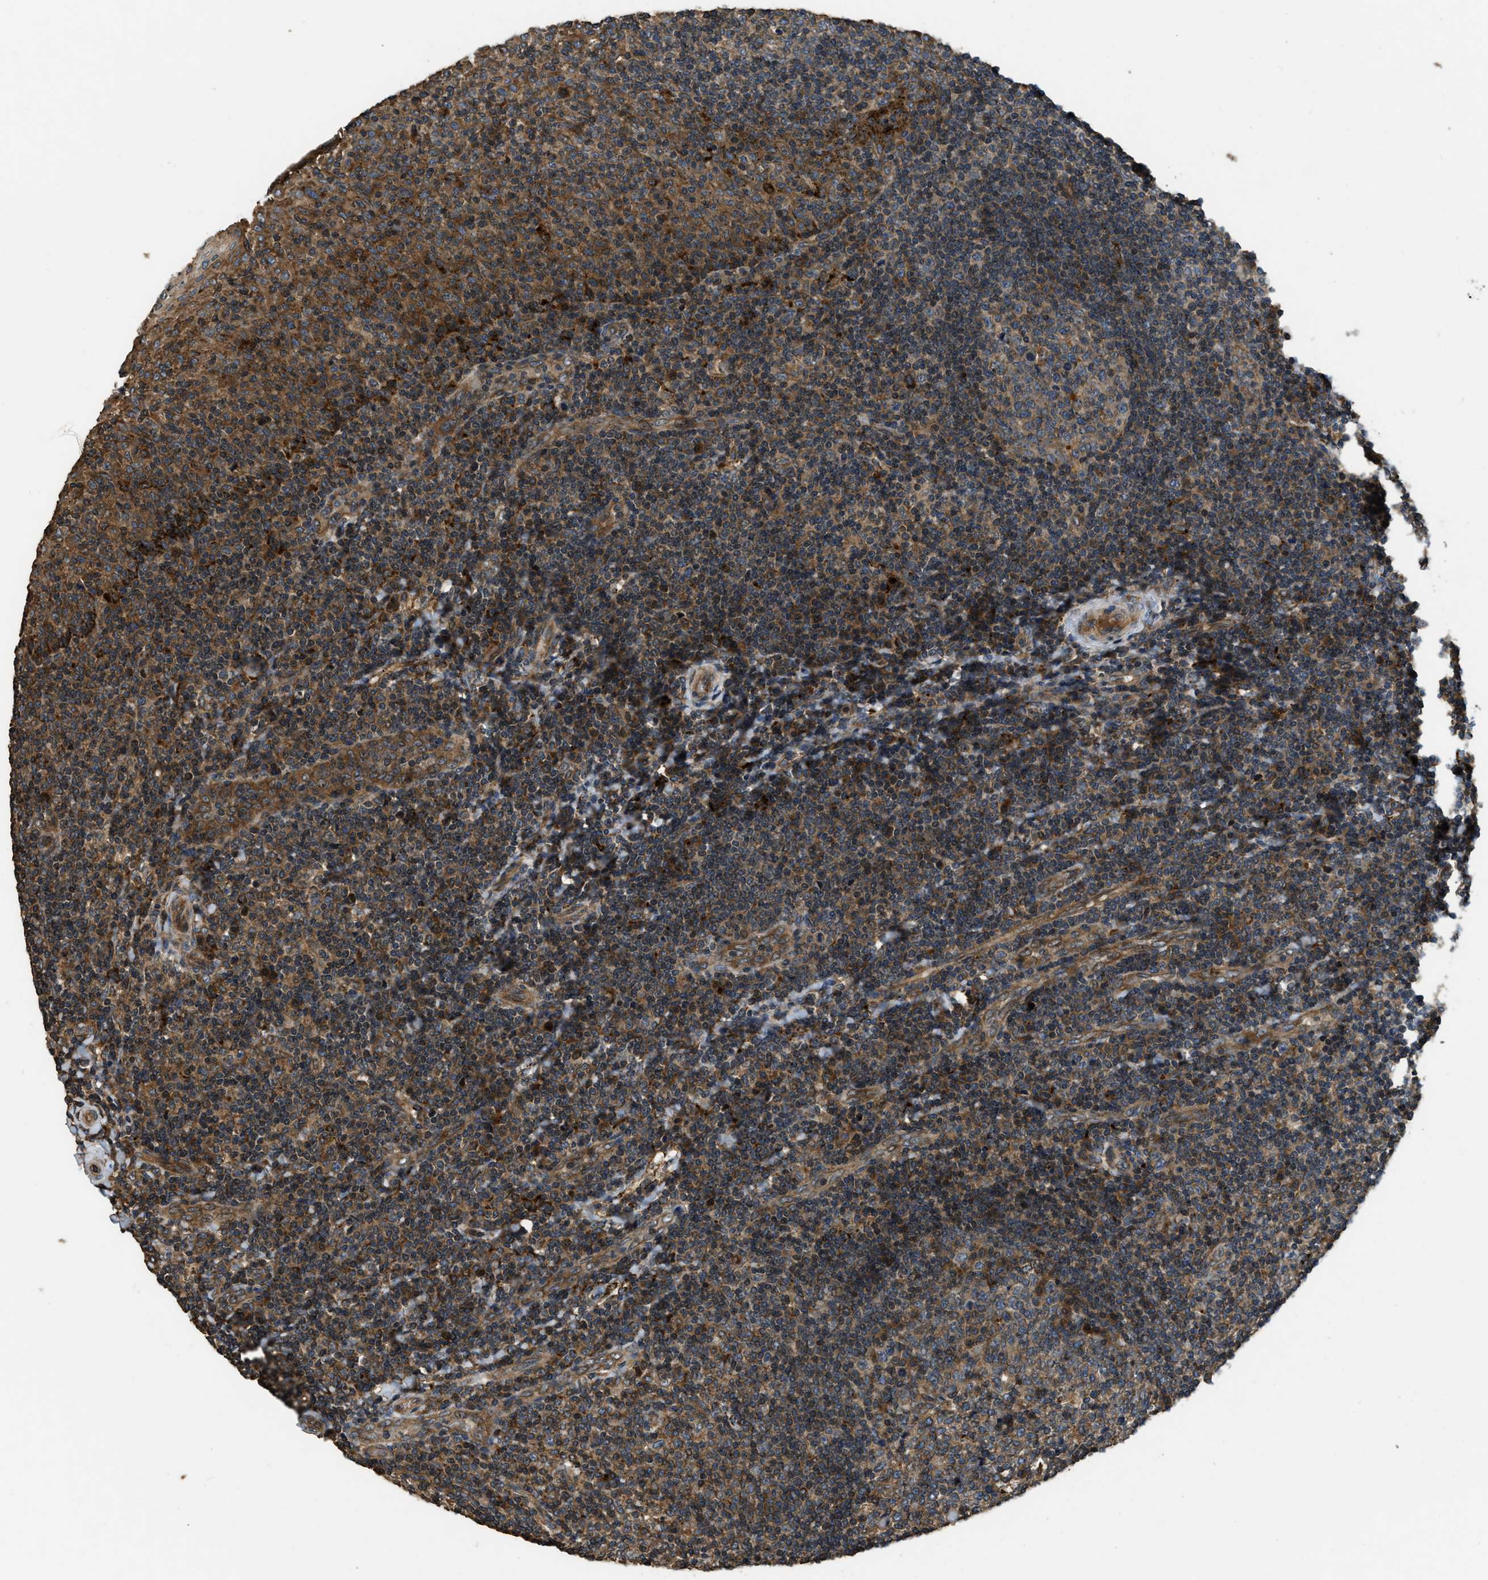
{"staining": {"intensity": "strong", "quantity": "25%-75%", "location": "cytoplasmic/membranous"}, "tissue": "tonsil", "cell_type": "Germinal center cells", "image_type": "normal", "snomed": [{"axis": "morphology", "description": "Normal tissue, NOS"}, {"axis": "topography", "description": "Tonsil"}], "caption": "Protein staining of normal tonsil displays strong cytoplasmic/membranous staining in approximately 25%-75% of germinal center cells.", "gene": "GGH", "patient": {"sex": "female", "age": 19}}